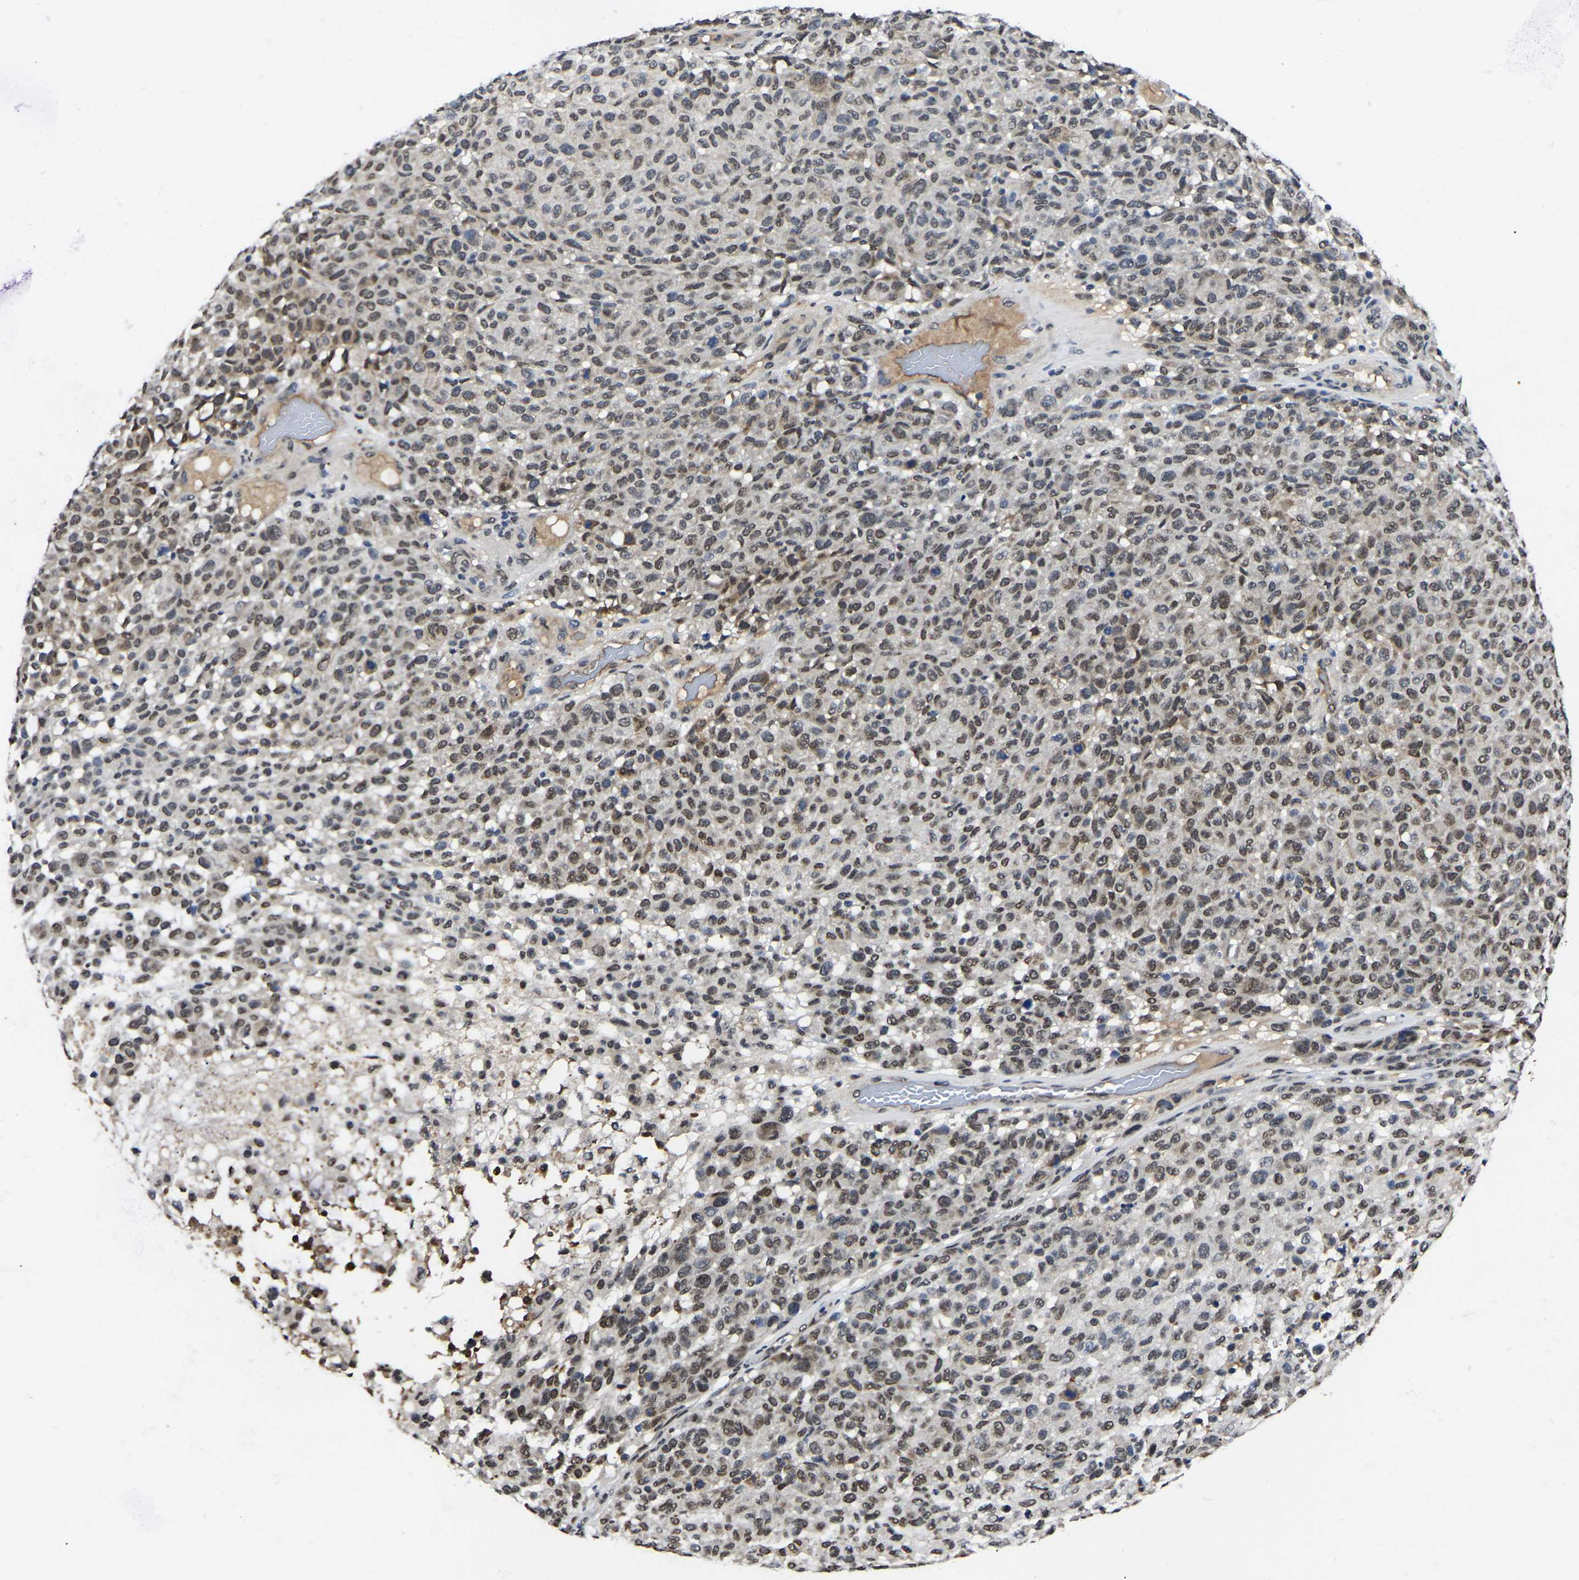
{"staining": {"intensity": "weak", "quantity": ">75%", "location": "nuclear"}, "tissue": "melanoma", "cell_type": "Tumor cells", "image_type": "cancer", "snomed": [{"axis": "morphology", "description": "Malignant melanoma, NOS"}, {"axis": "topography", "description": "Skin"}], "caption": "Immunohistochemistry (IHC) (DAB) staining of human malignant melanoma demonstrates weak nuclear protein staining in about >75% of tumor cells. (Stains: DAB (3,3'-diaminobenzidine) in brown, nuclei in blue, Microscopy: brightfield microscopy at high magnification).", "gene": "TRIM35", "patient": {"sex": "male", "age": 59}}